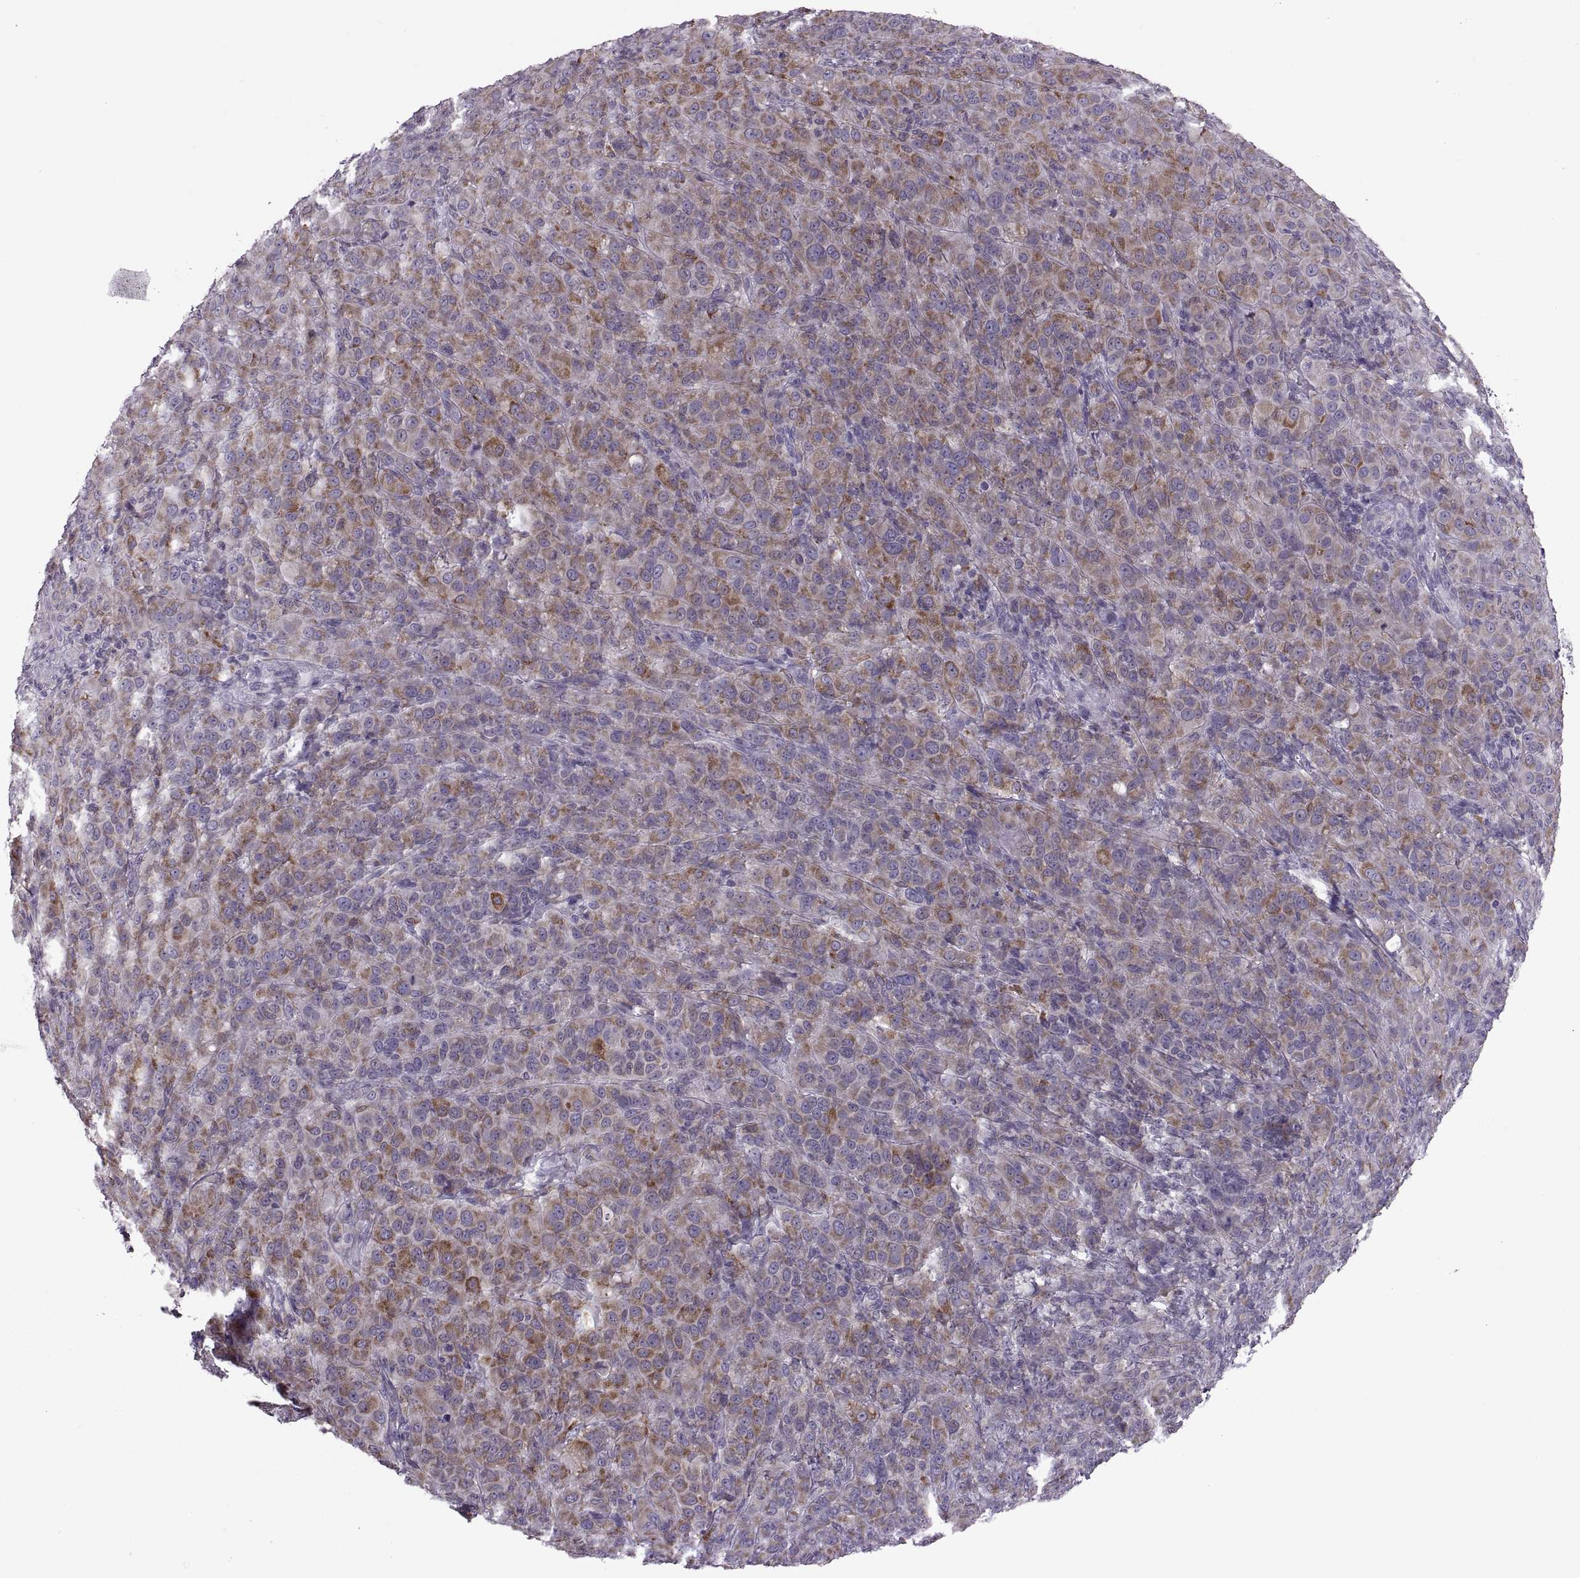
{"staining": {"intensity": "moderate", "quantity": "25%-75%", "location": "cytoplasmic/membranous"}, "tissue": "melanoma", "cell_type": "Tumor cells", "image_type": "cancer", "snomed": [{"axis": "morphology", "description": "Malignant melanoma, NOS"}, {"axis": "topography", "description": "Skin"}], "caption": "There is medium levels of moderate cytoplasmic/membranous expression in tumor cells of melanoma, as demonstrated by immunohistochemical staining (brown color).", "gene": "LETM2", "patient": {"sex": "female", "age": 87}}